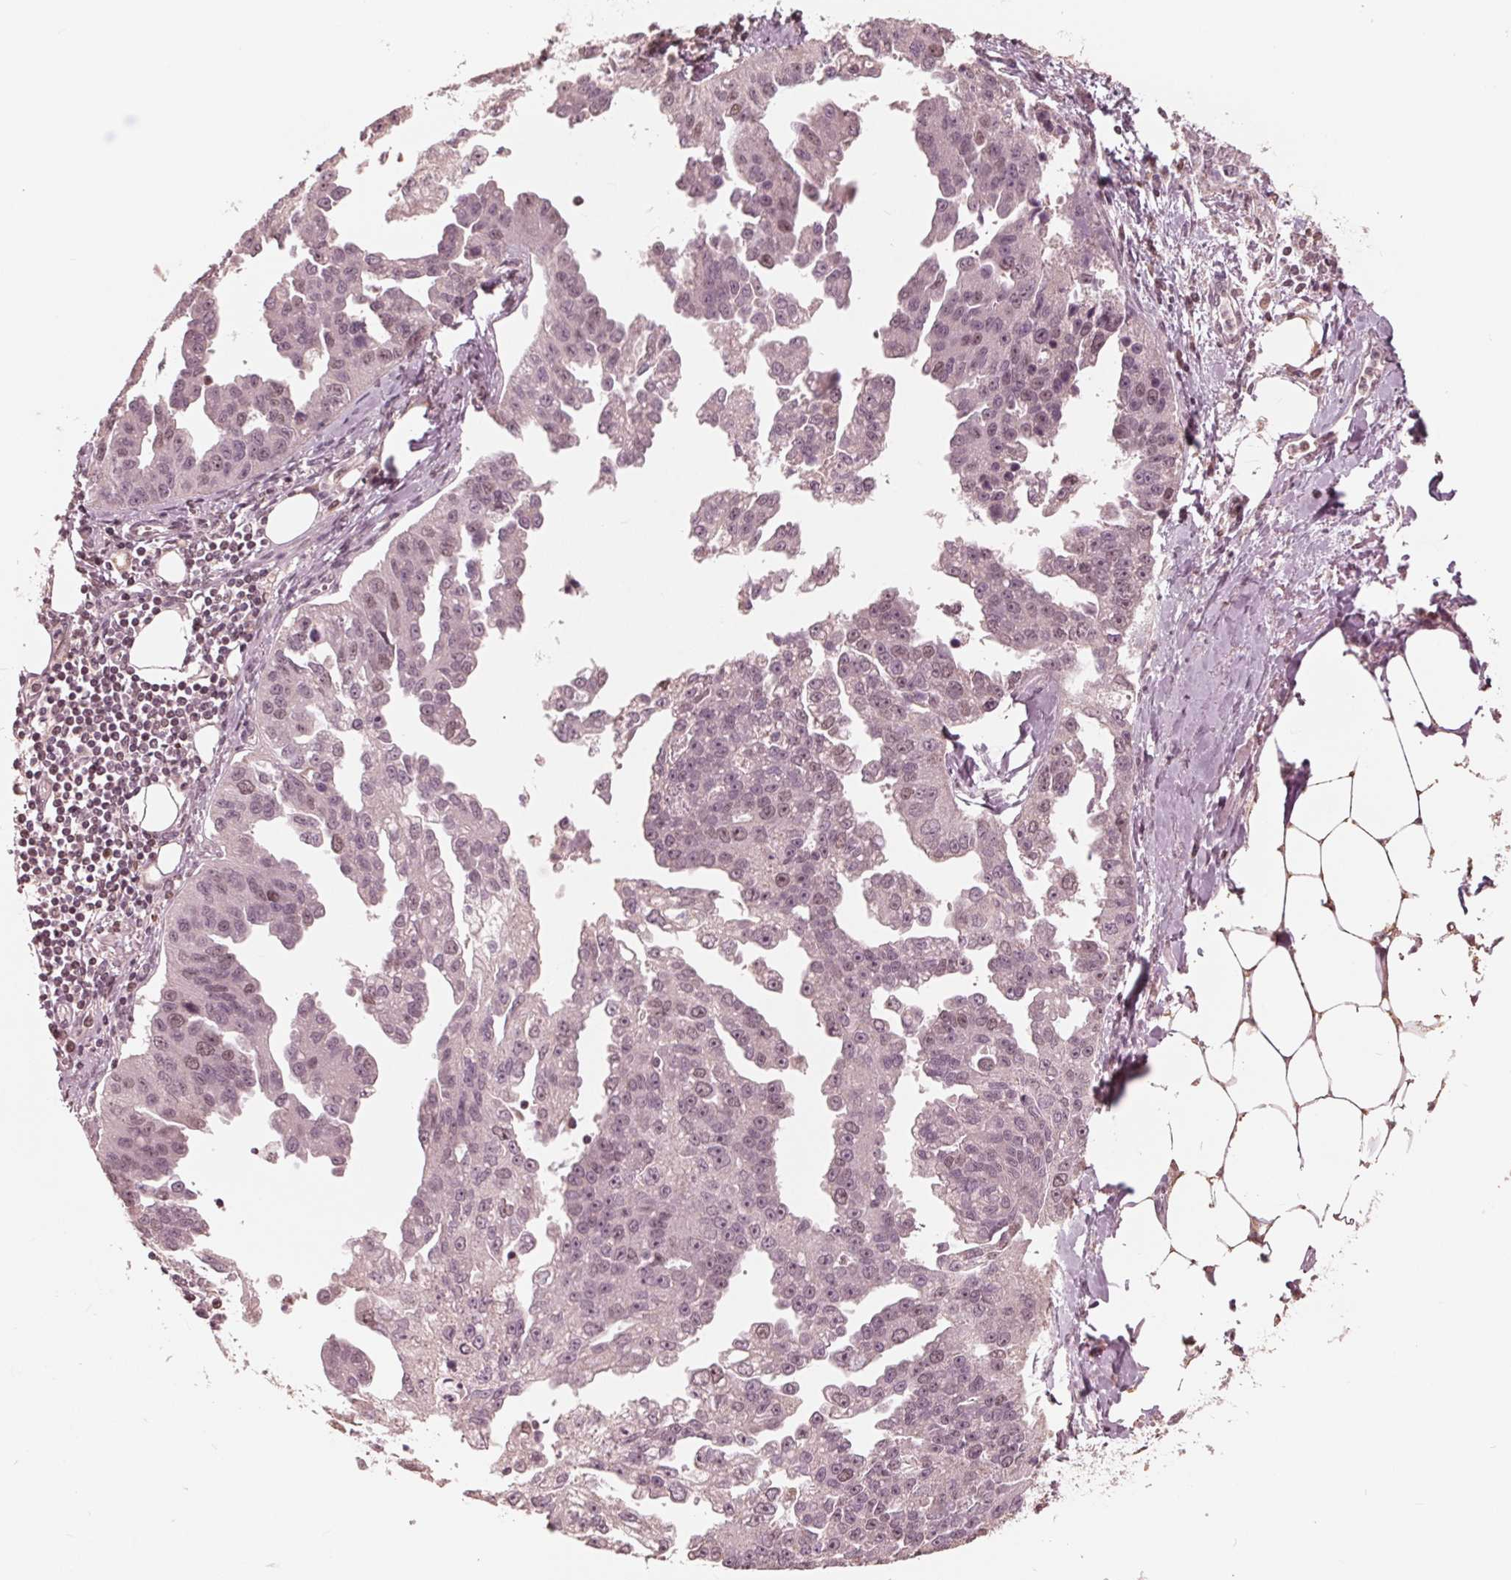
{"staining": {"intensity": "weak", "quantity": "<25%", "location": "cytoplasmic/membranous"}, "tissue": "ovarian cancer", "cell_type": "Tumor cells", "image_type": "cancer", "snomed": [{"axis": "morphology", "description": "Cystadenocarcinoma, serous, NOS"}, {"axis": "topography", "description": "Ovary"}], "caption": "This is a histopathology image of immunohistochemistry (IHC) staining of ovarian cancer, which shows no positivity in tumor cells.", "gene": "HIRIP3", "patient": {"sex": "female", "age": 75}}